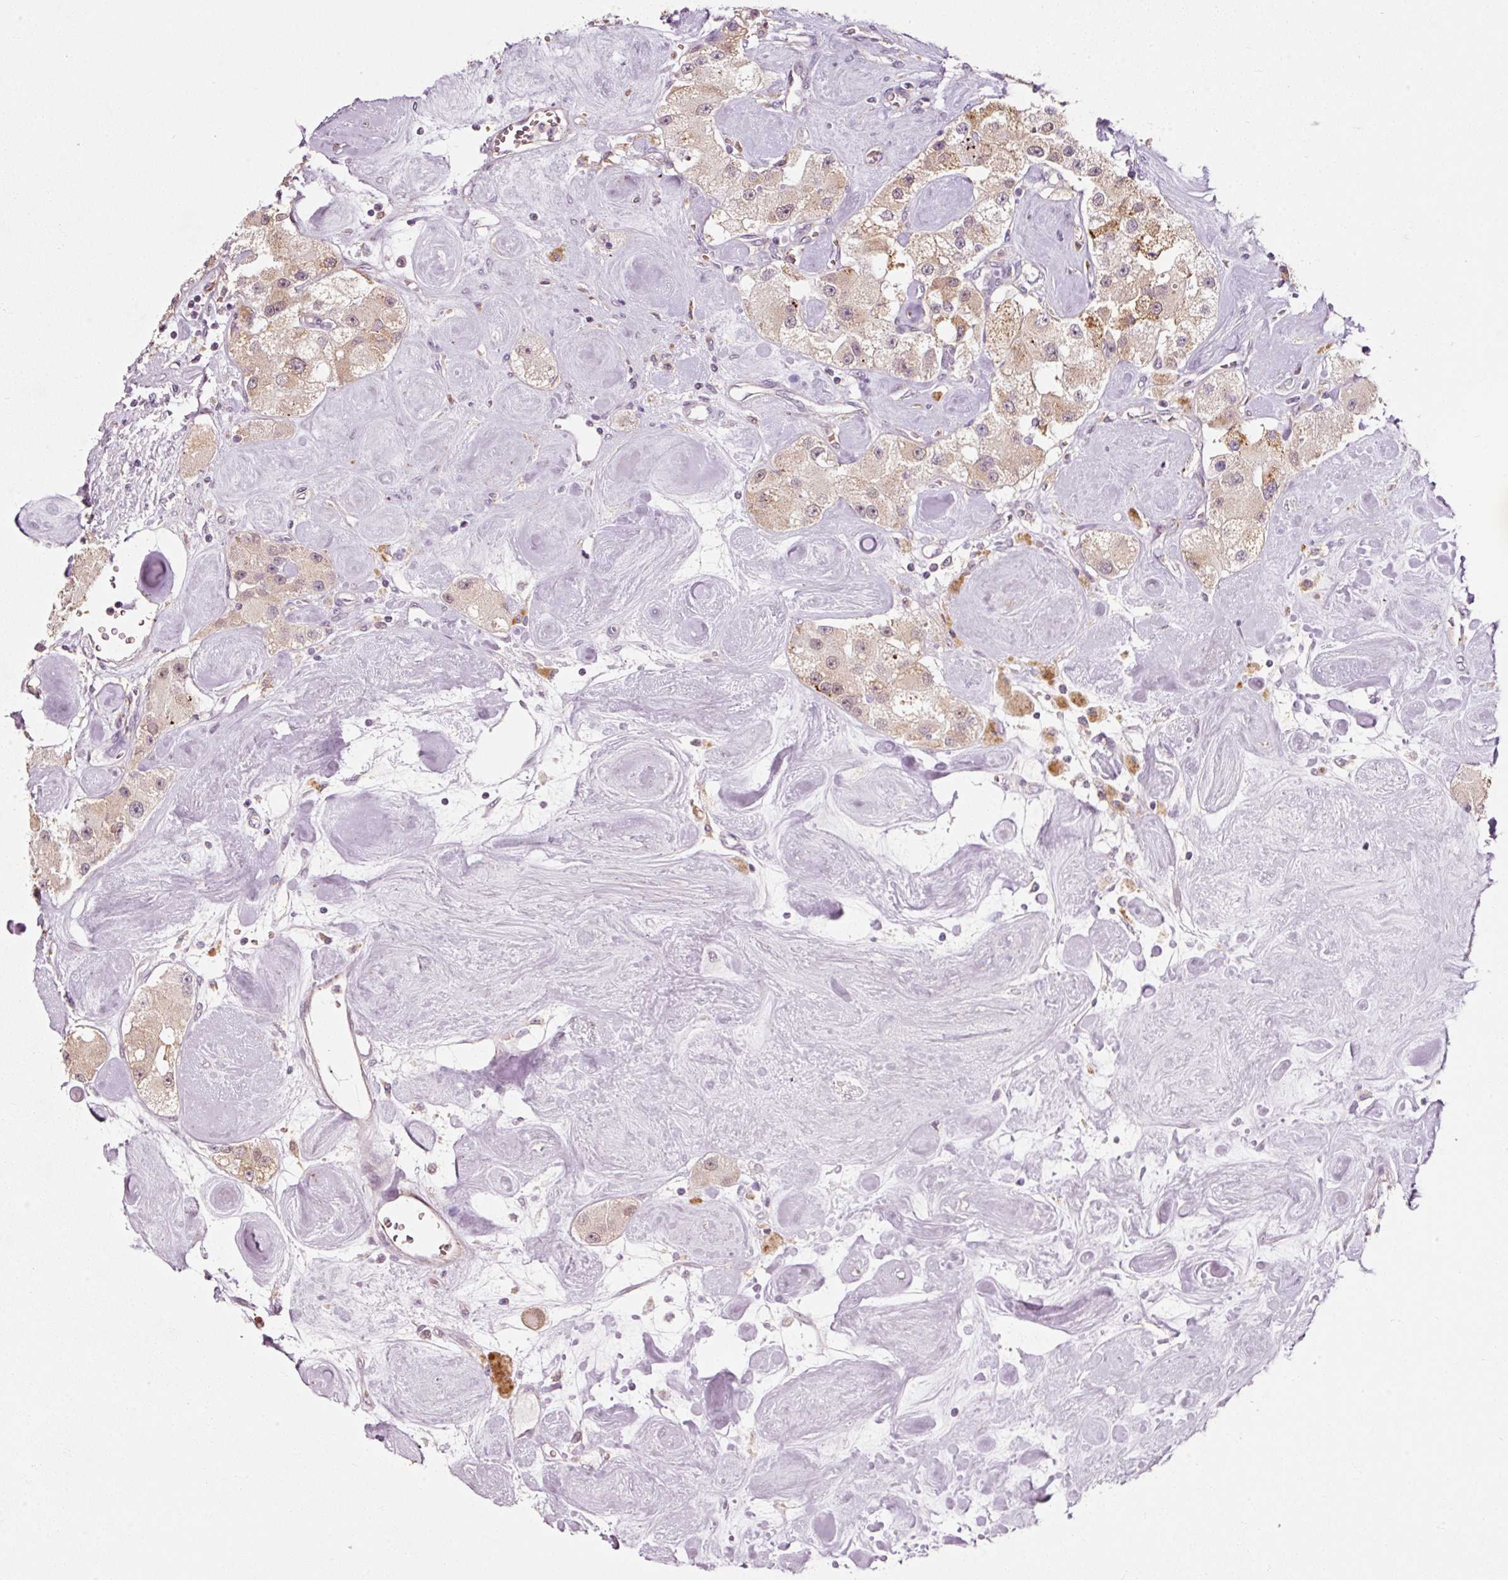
{"staining": {"intensity": "weak", "quantity": "25%-75%", "location": "cytoplasmic/membranous,nuclear"}, "tissue": "carcinoid", "cell_type": "Tumor cells", "image_type": "cancer", "snomed": [{"axis": "morphology", "description": "Carcinoid, malignant, NOS"}, {"axis": "topography", "description": "Pancreas"}], "caption": "An immunohistochemistry histopathology image of tumor tissue is shown. Protein staining in brown shows weak cytoplasmic/membranous and nuclear positivity in carcinoid within tumor cells.", "gene": "ZNF460", "patient": {"sex": "male", "age": 41}}